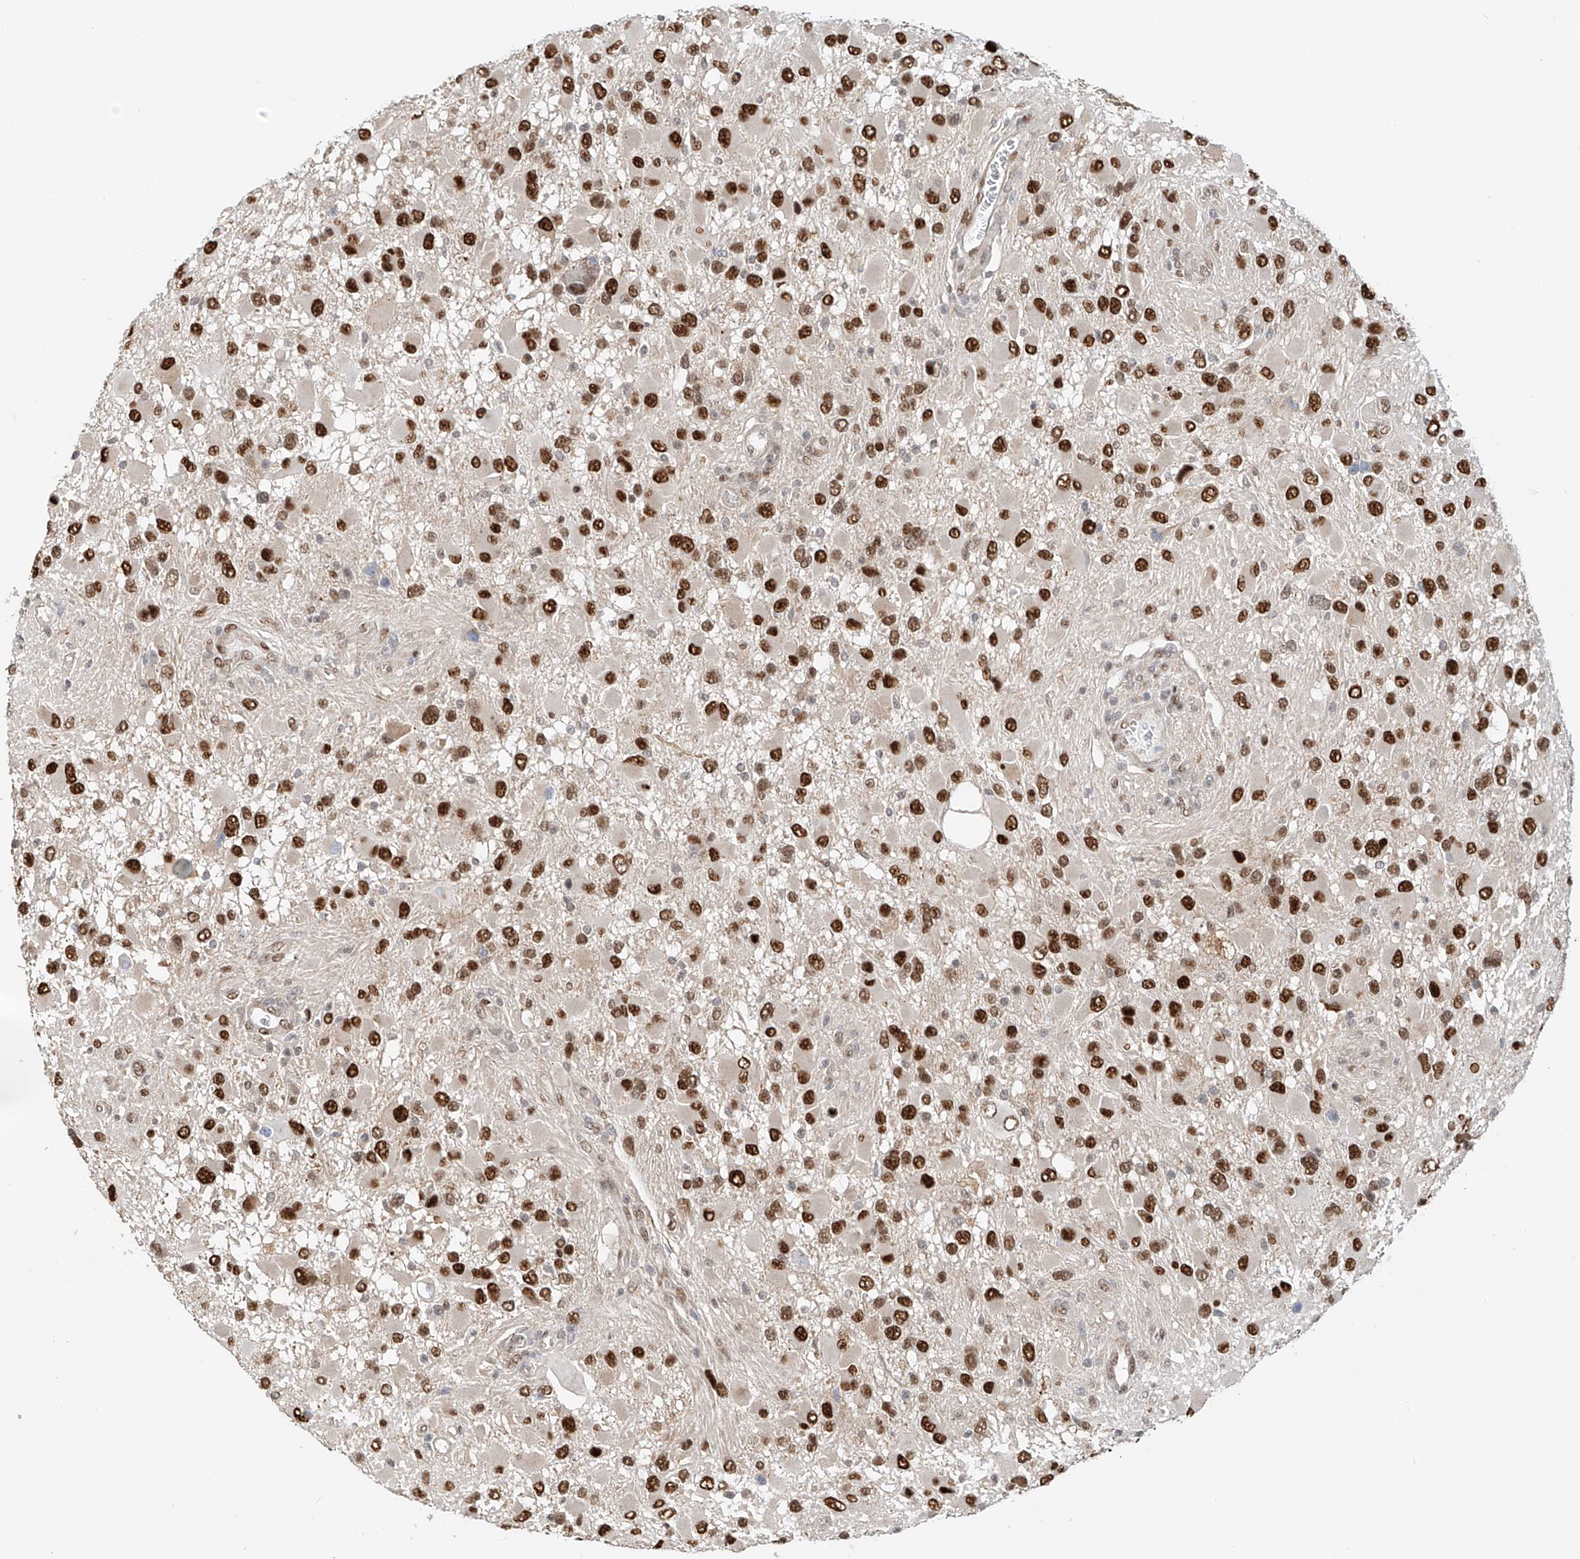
{"staining": {"intensity": "strong", "quantity": ">75%", "location": "nuclear"}, "tissue": "glioma", "cell_type": "Tumor cells", "image_type": "cancer", "snomed": [{"axis": "morphology", "description": "Glioma, malignant, High grade"}, {"axis": "topography", "description": "Brain"}], "caption": "Brown immunohistochemical staining in human glioma shows strong nuclear positivity in about >75% of tumor cells.", "gene": "ZNF514", "patient": {"sex": "male", "age": 53}}